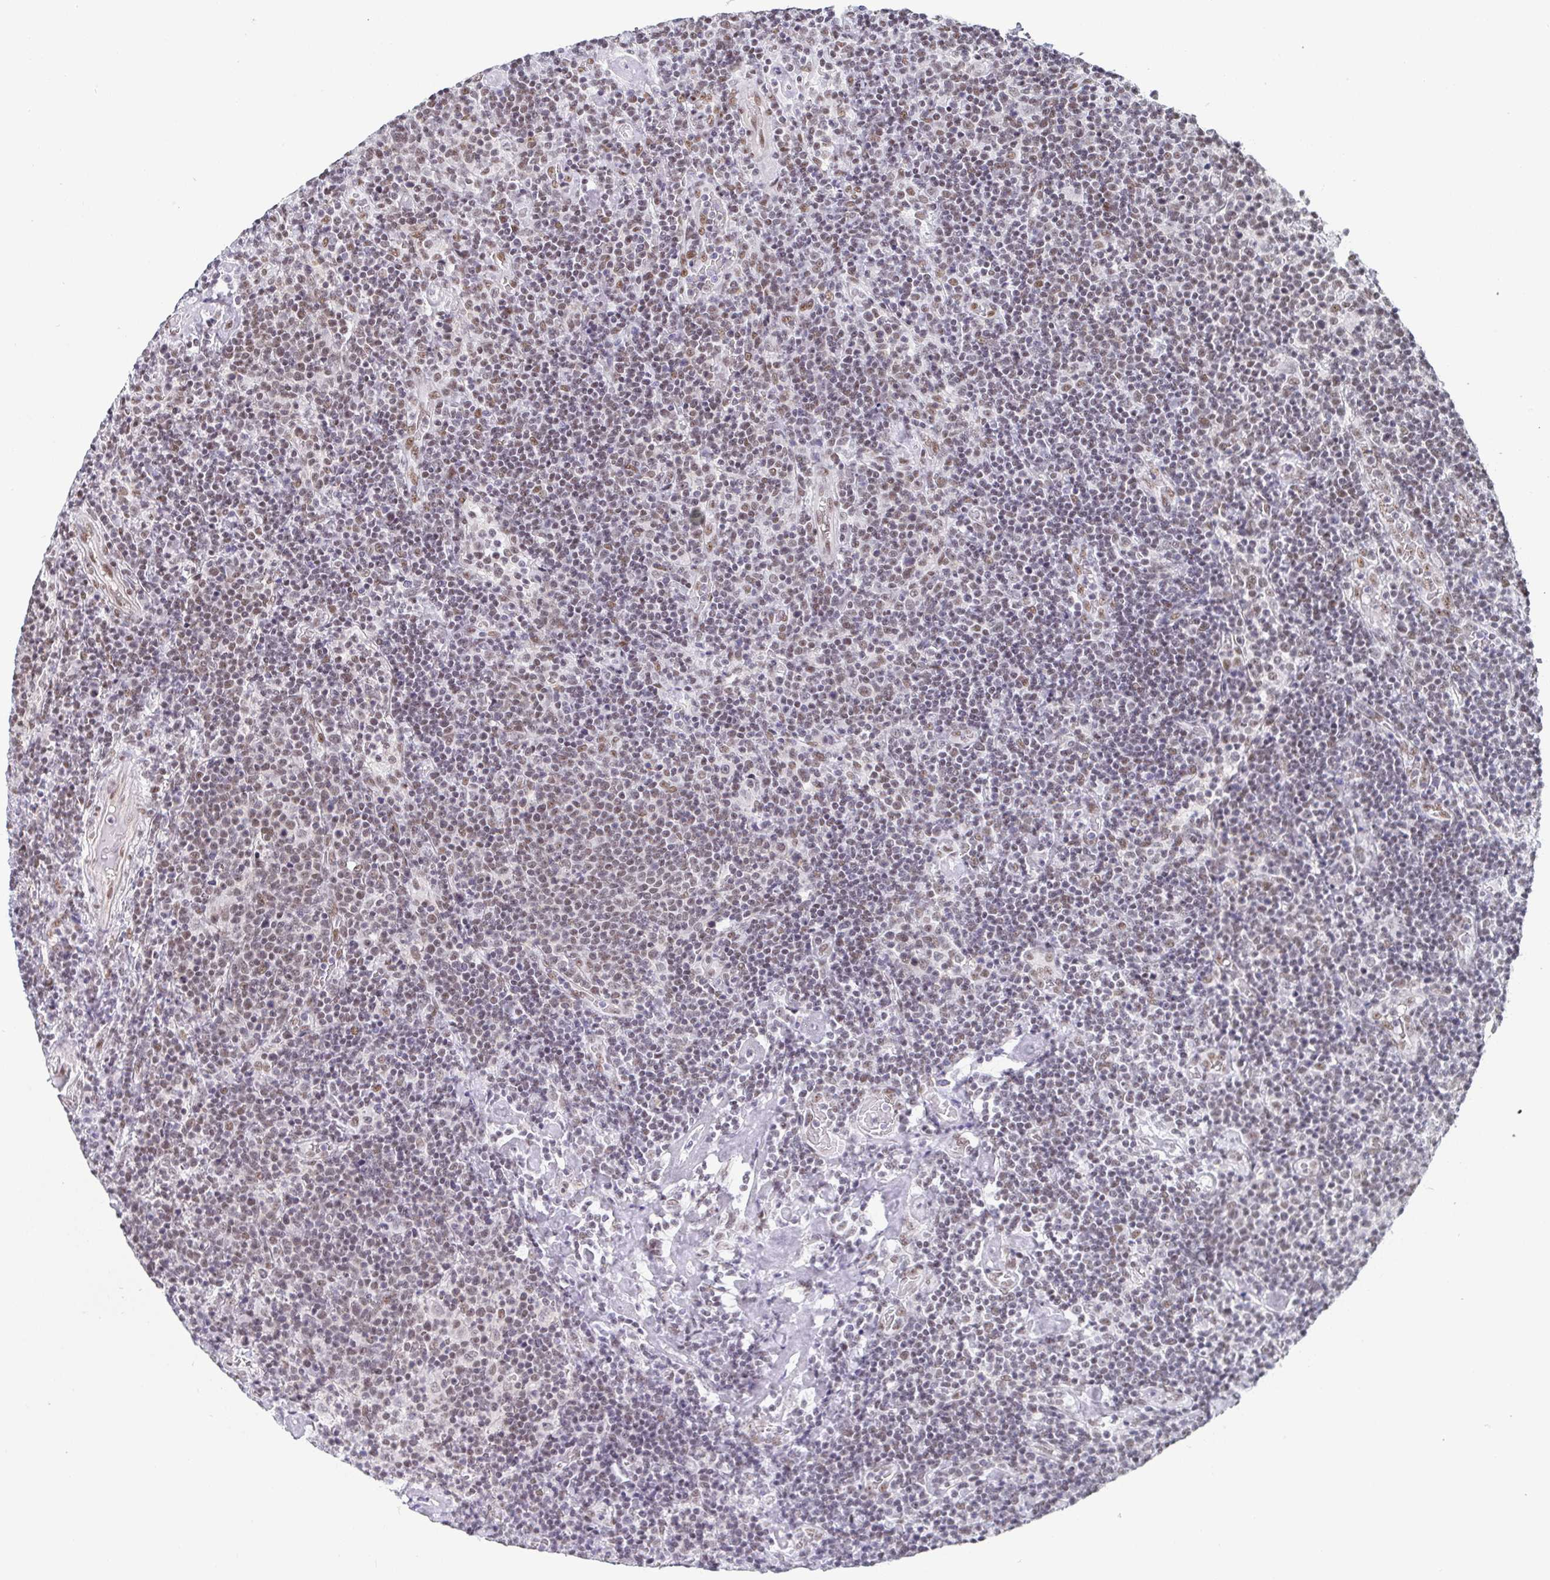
{"staining": {"intensity": "moderate", "quantity": "25%-75%", "location": "nuclear"}, "tissue": "lymphoma", "cell_type": "Tumor cells", "image_type": "cancer", "snomed": [{"axis": "morphology", "description": "Malignant lymphoma, non-Hodgkin's type, High grade"}, {"axis": "topography", "description": "Lymph node"}], "caption": "Moderate nuclear protein expression is appreciated in approximately 25%-75% of tumor cells in malignant lymphoma, non-Hodgkin's type (high-grade).", "gene": "SLC7A10", "patient": {"sex": "male", "age": 61}}